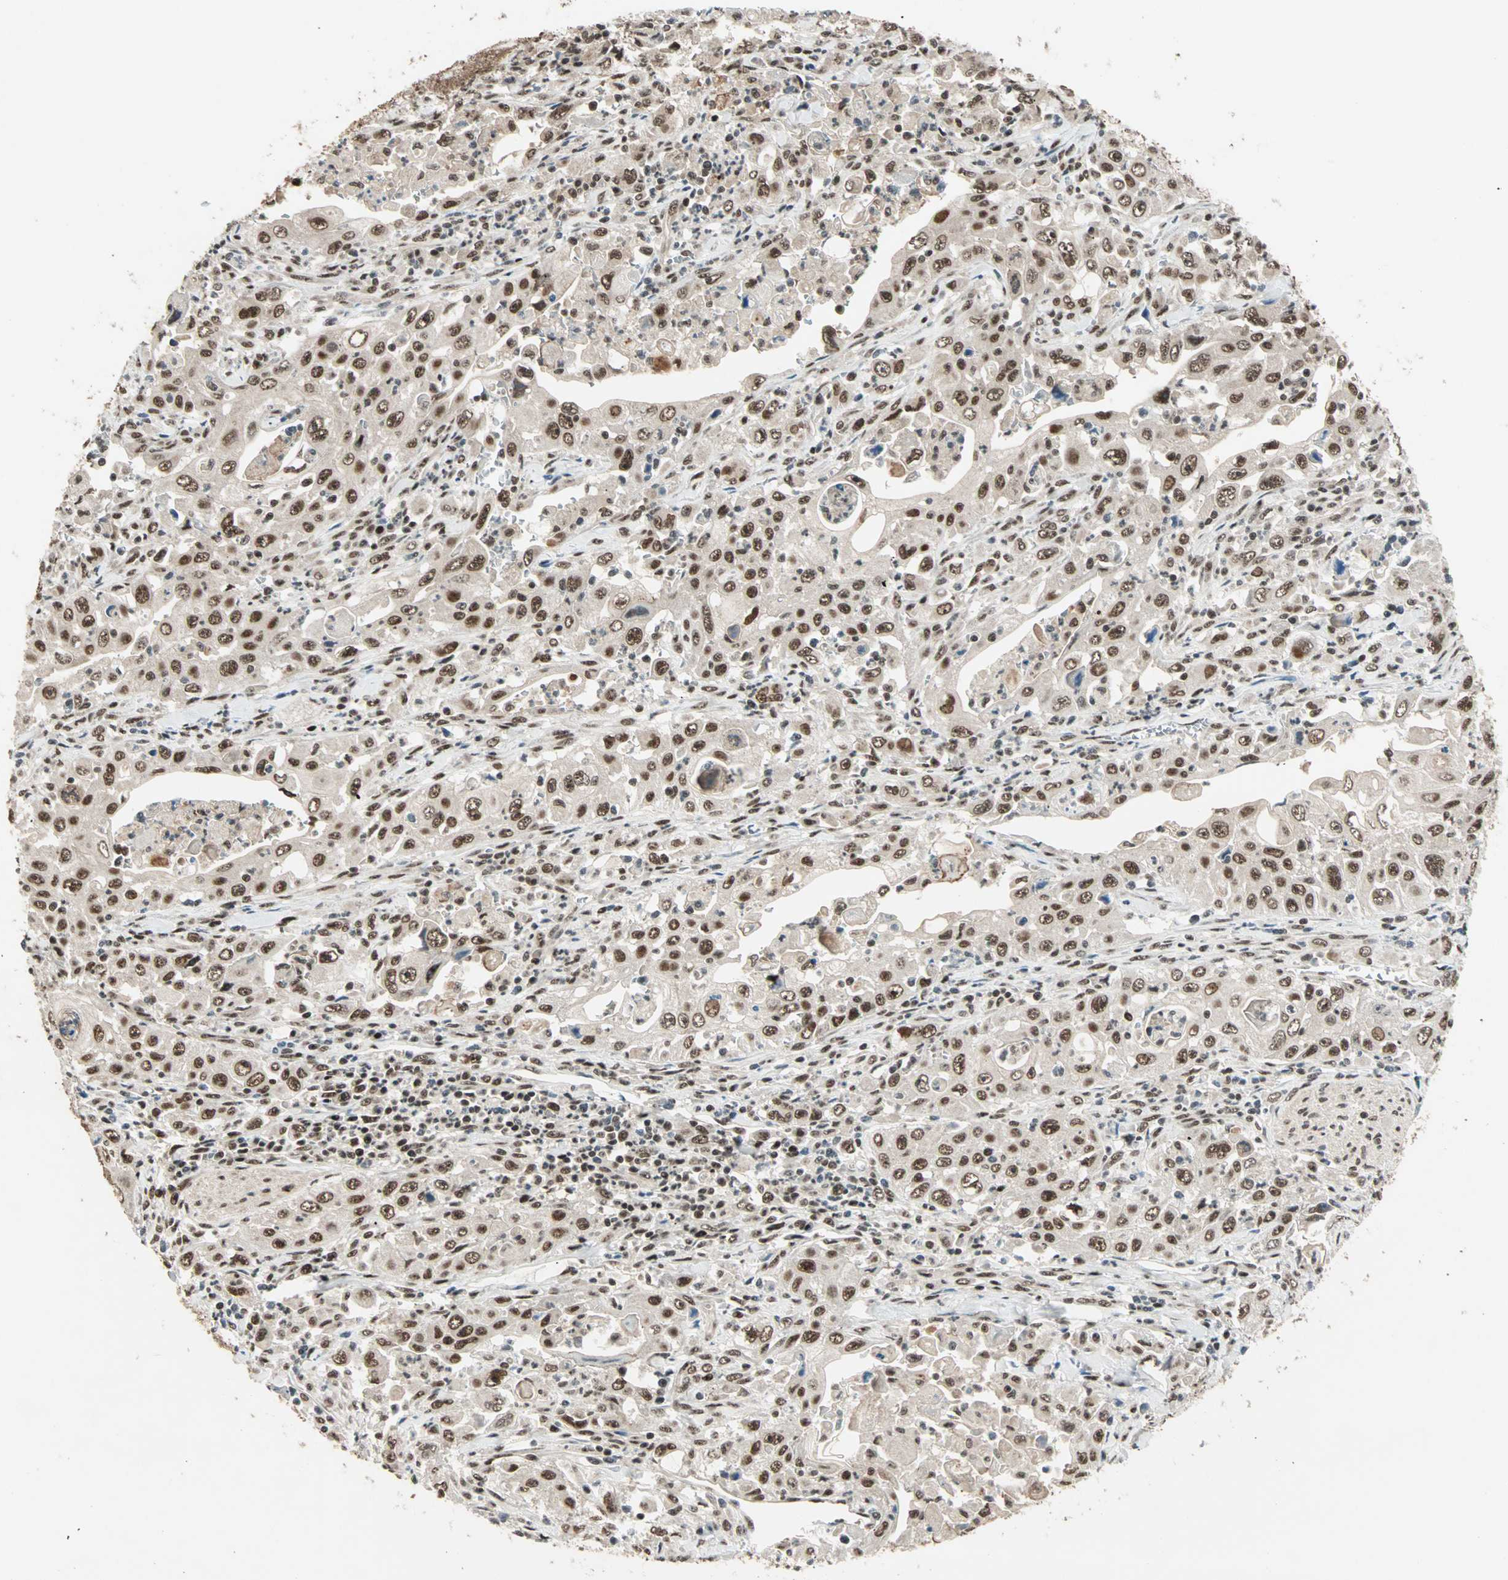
{"staining": {"intensity": "strong", "quantity": ">75%", "location": "nuclear"}, "tissue": "pancreatic cancer", "cell_type": "Tumor cells", "image_type": "cancer", "snomed": [{"axis": "morphology", "description": "Adenocarcinoma, NOS"}, {"axis": "topography", "description": "Pancreas"}], "caption": "Strong nuclear expression for a protein is seen in about >75% of tumor cells of pancreatic cancer using IHC.", "gene": "ZNF44", "patient": {"sex": "male", "age": 70}}